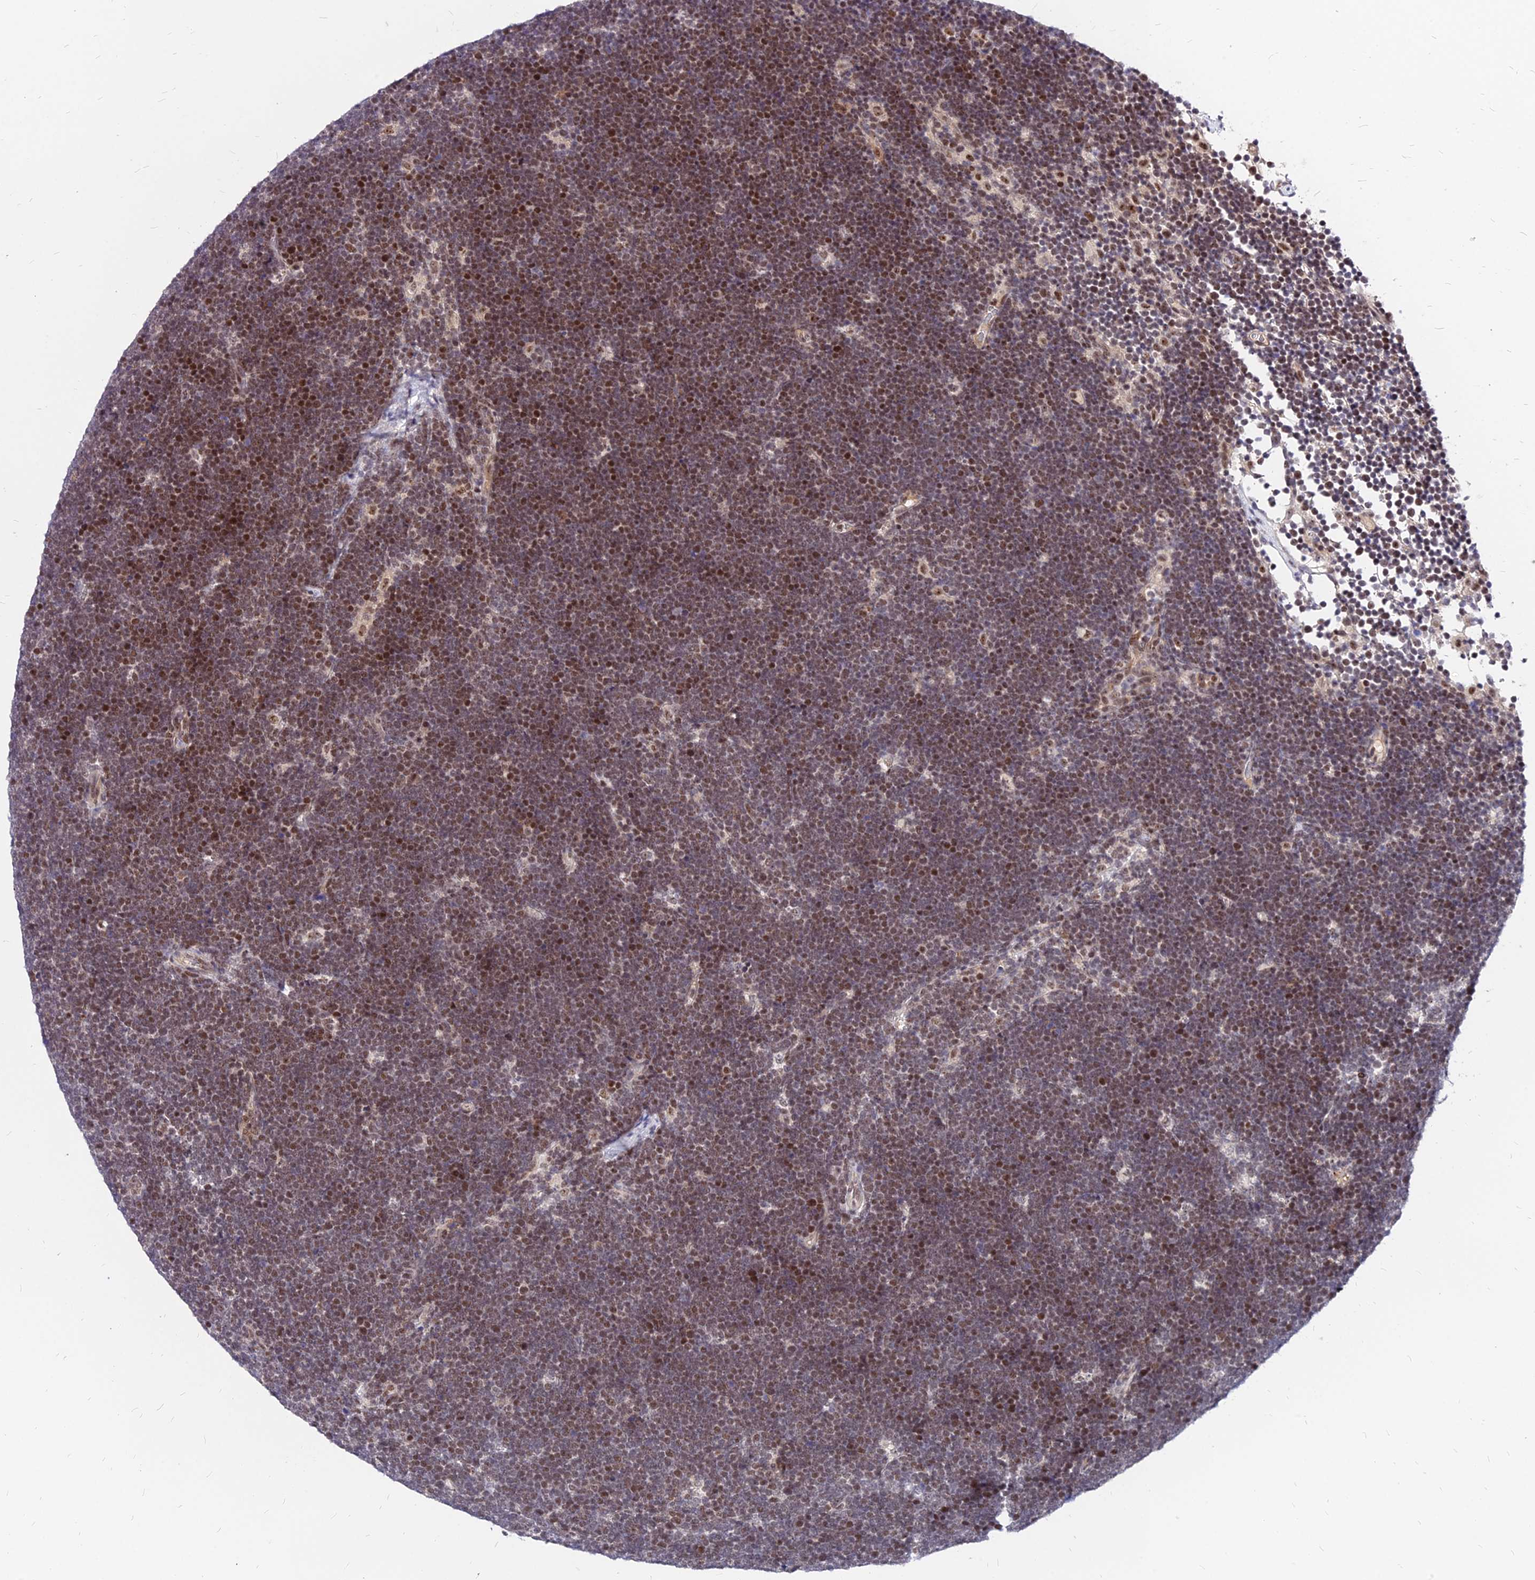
{"staining": {"intensity": "moderate", "quantity": ">75%", "location": "nuclear"}, "tissue": "lymphoma", "cell_type": "Tumor cells", "image_type": "cancer", "snomed": [{"axis": "morphology", "description": "Malignant lymphoma, non-Hodgkin's type, High grade"}, {"axis": "topography", "description": "Lymph node"}], "caption": "Tumor cells exhibit moderate nuclear expression in about >75% of cells in malignant lymphoma, non-Hodgkin's type (high-grade).", "gene": "DDX55", "patient": {"sex": "male", "age": 13}}